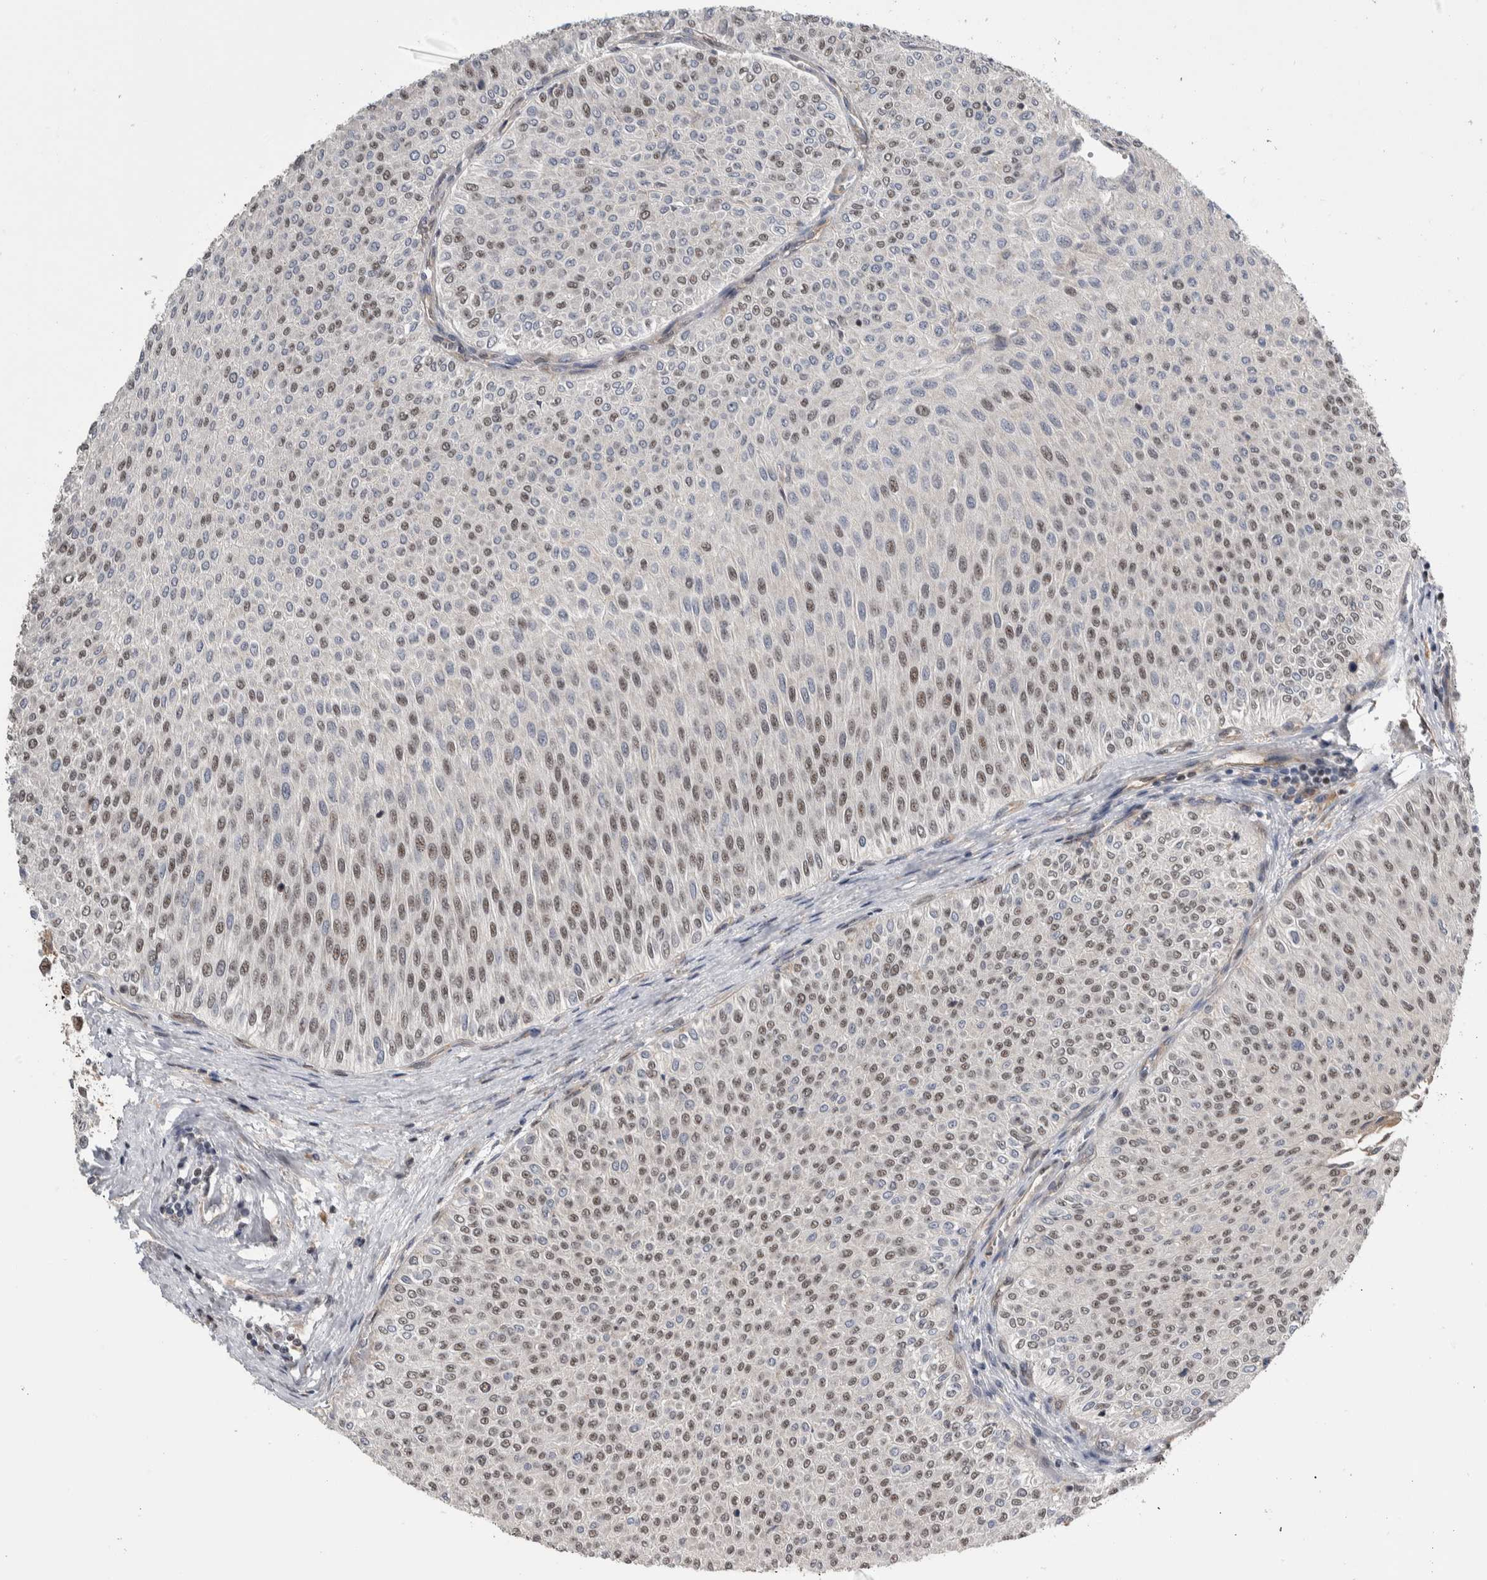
{"staining": {"intensity": "weak", "quantity": "25%-75%", "location": "nuclear"}, "tissue": "urothelial cancer", "cell_type": "Tumor cells", "image_type": "cancer", "snomed": [{"axis": "morphology", "description": "Urothelial carcinoma, Low grade"}, {"axis": "topography", "description": "Urinary bladder"}], "caption": "Weak nuclear staining is present in approximately 25%-75% of tumor cells in urothelial cancer.", "gene": "PRDM4", "patient": {"sex": "male", "age": 78}}